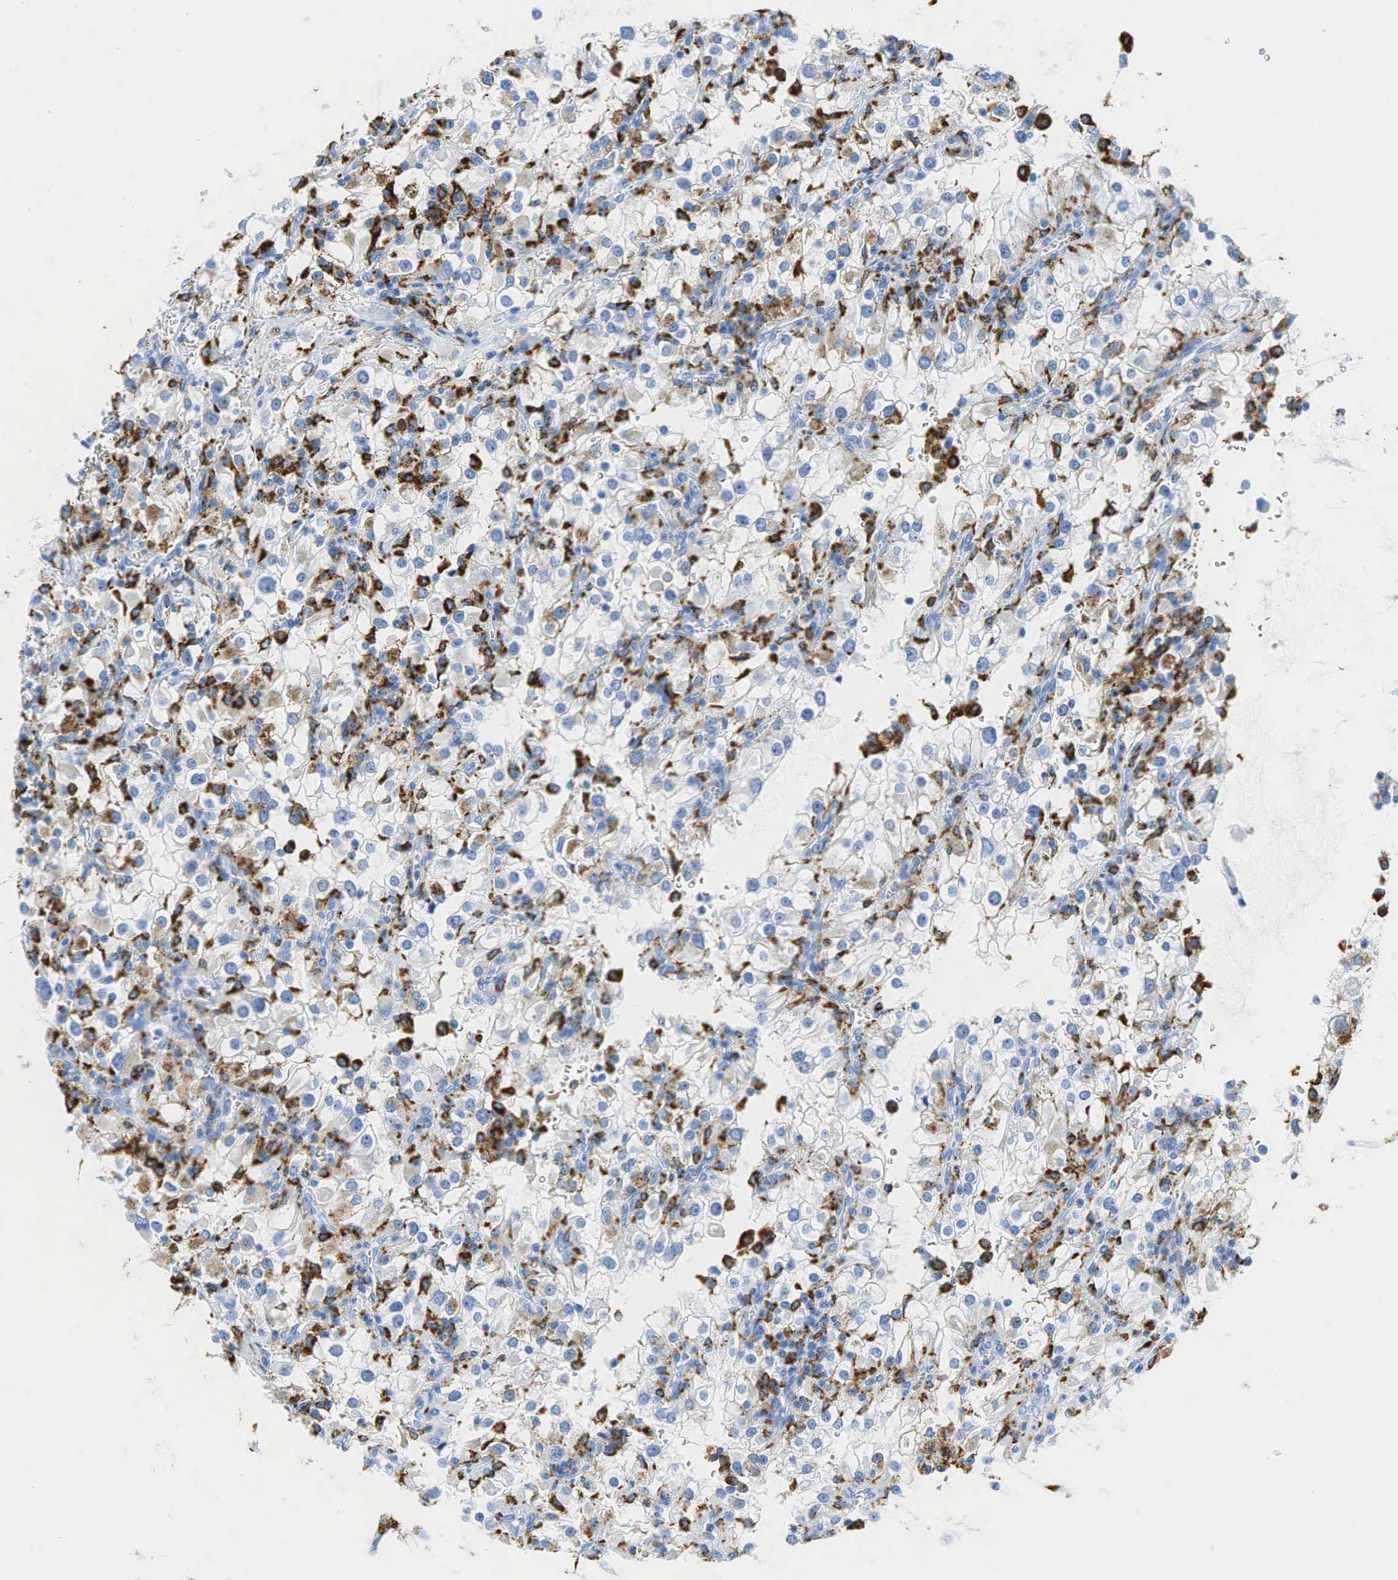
{"staining": {"intensity": "weak", "quantity": "<25%", "location": "cytoplasmic/membranous"}, "tissue": "renal cancer", "cell_type": "Tumor cells", "image_type": "cancer", "snomed": [{"axis": "morphology", "description": "Adenocarcinoma, NOS"}, {"axis": "topography", "description": "Kidney"}], "caption": "This is an immunohistochemistry histopathology image of human adenocarcinoma (renal). There is no positivity in tumor cells.", "gene": "CD68", "patient": {"sex": "female", "age": 52}}